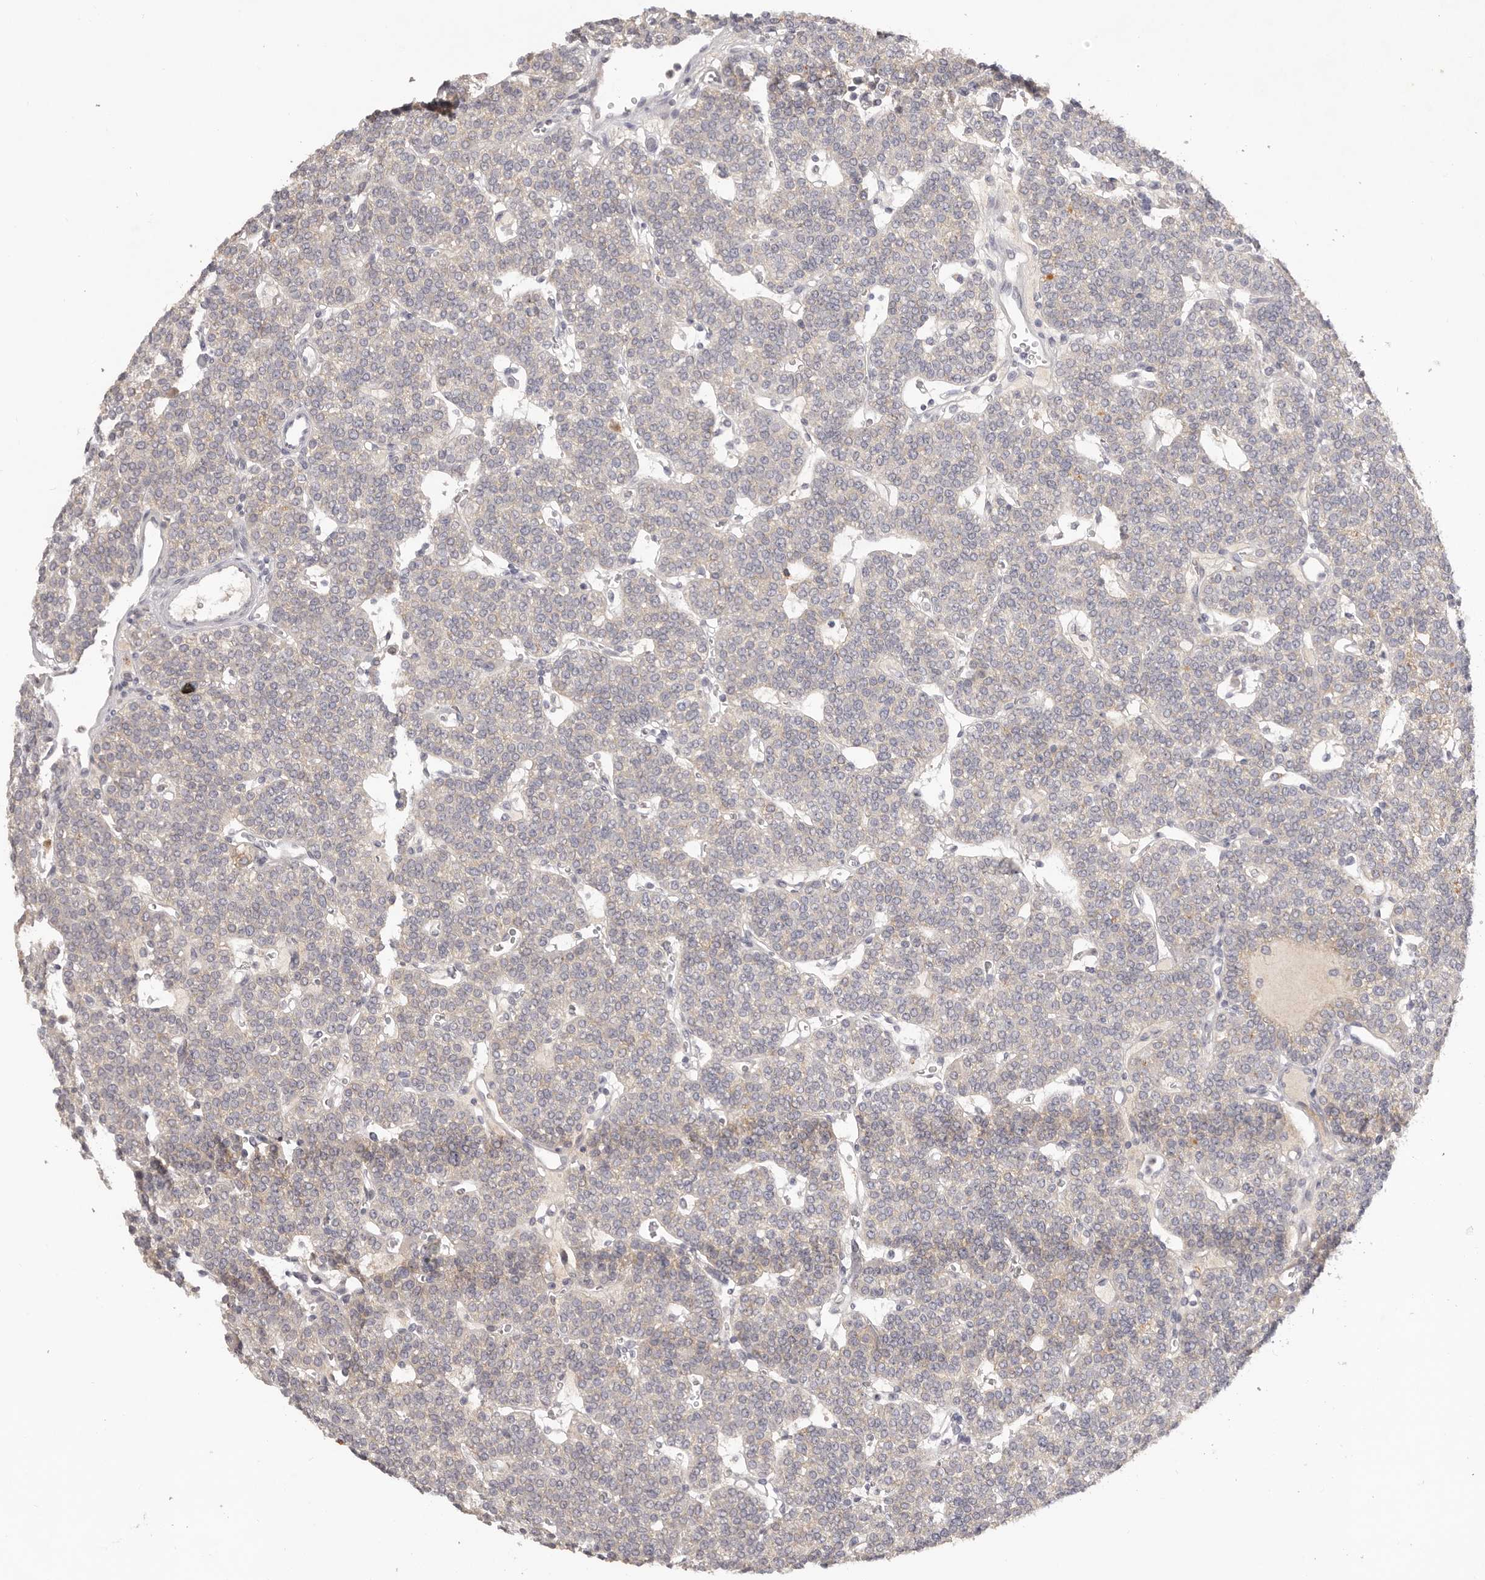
{"staining": {"intensity": "negative", "quantity": "none", "location": "none"}, "tissue": "parathyroid gland", "cell_type": "Glandular cells", "image_type": "normal", "snomed": [{"axis": "morphology", "description": "Normal tissue, NOS"}, {"axis": "topography", "description": "Parathyroid gland"}], "caption": "Glandular cells show no significant protein expression in unremarkable parathyroid gland. Nuclei are stained in blue.", "gene": "SCUBE2", "patient": {"sex": "male", "age": 83}}